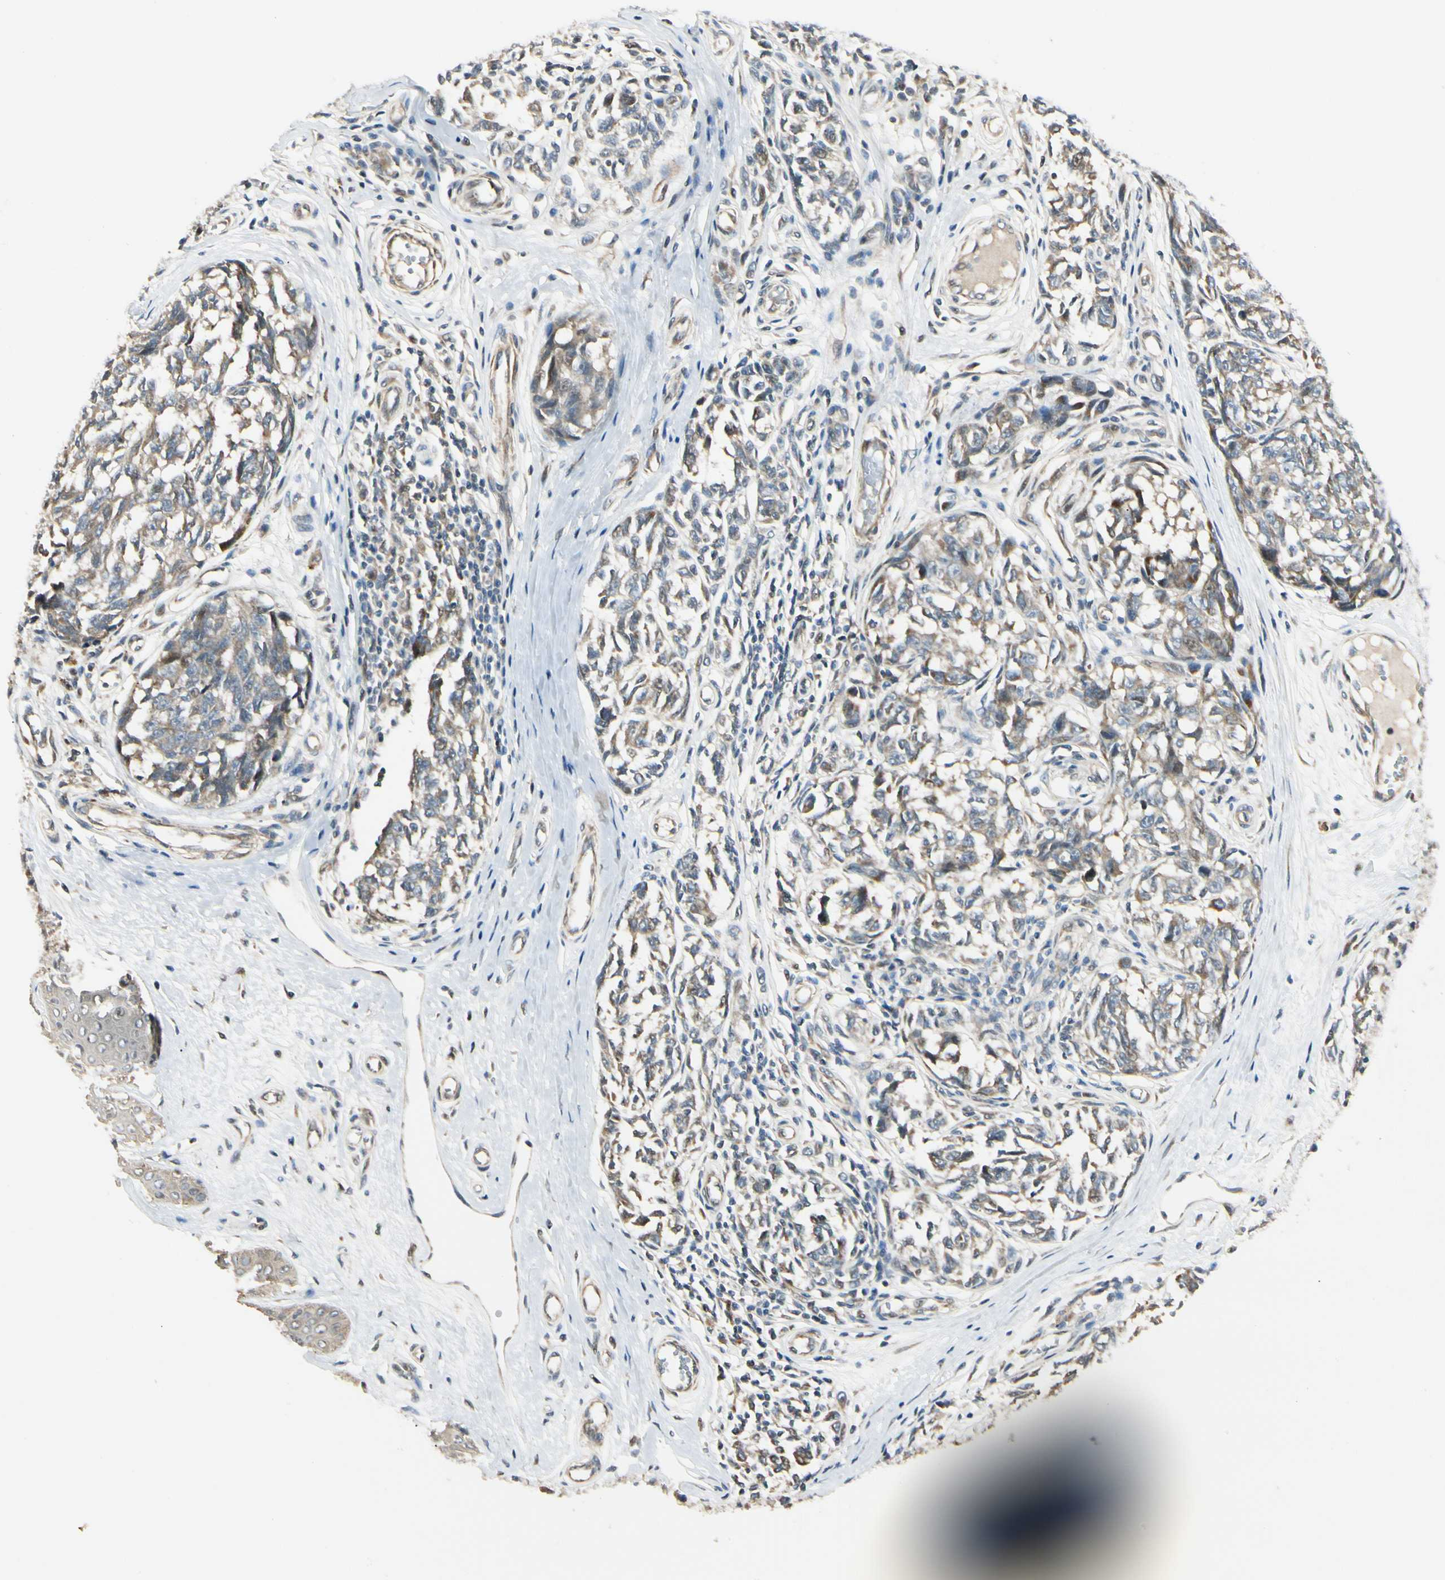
{"staining": {"intensity": "weak", "quantity": ">75%", "location": "cytoplasmic/membranous"}, "tissue": "melanoma", "cell_type": "Tumor cells", "image_type": "cancer", "snomed": [{"axis": "morphology", "description": "Malignant melanoma, NOS"}, {"axis": "topography", "description": "Skin"}], "caption": "A histopathology image showing weak cytoplasmic/membranous expression in about >75% of tumor cells in melanoma, as visualized by brown immunohistochemical staining.", "gene": "P4HA3", "patient": {"sex": "female", "age": 64}}